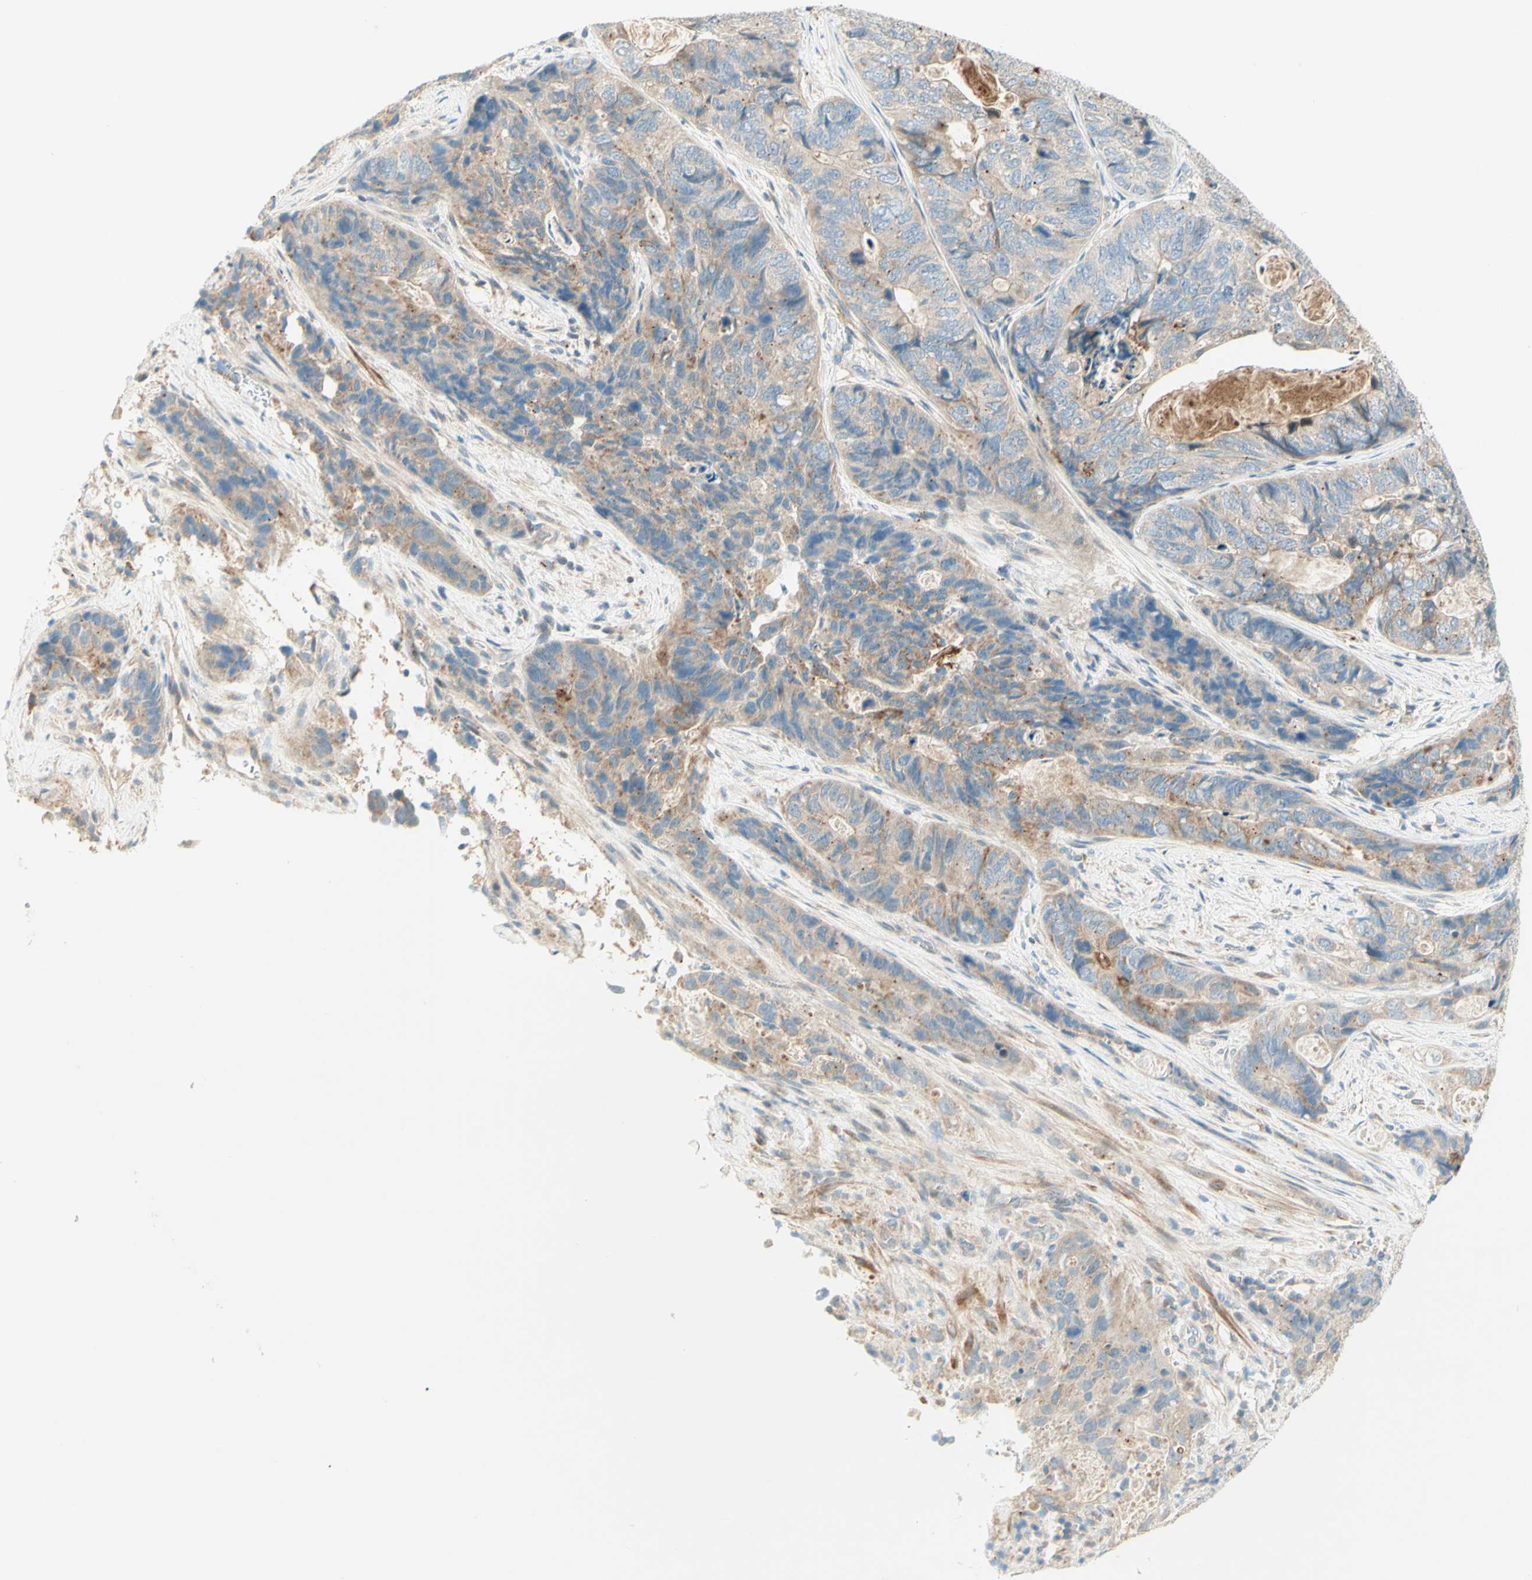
{"staining": {"intensity": "moderate", "quantity": ">75%", "location": "cytoplasmic/membranous"}, "tissue": "stomach cancer", "cell_type": "Tumor cells", "image_type": "cancer", "snomed": [{"axis": "morphology", "description": "Adenocarcinoma, NOS"}, {"axis": "topography", "description": "Stomach"}], "caption": "A histopathology image showing moderate cytoplasmic/membranous positivity in about >75% of tumor cells in stomach cancer (adenocarcinoma), as visualized by brown immunohistochemical staining.", "gene": "PROM1", "patient": {"sex": "female", "age": 89}}